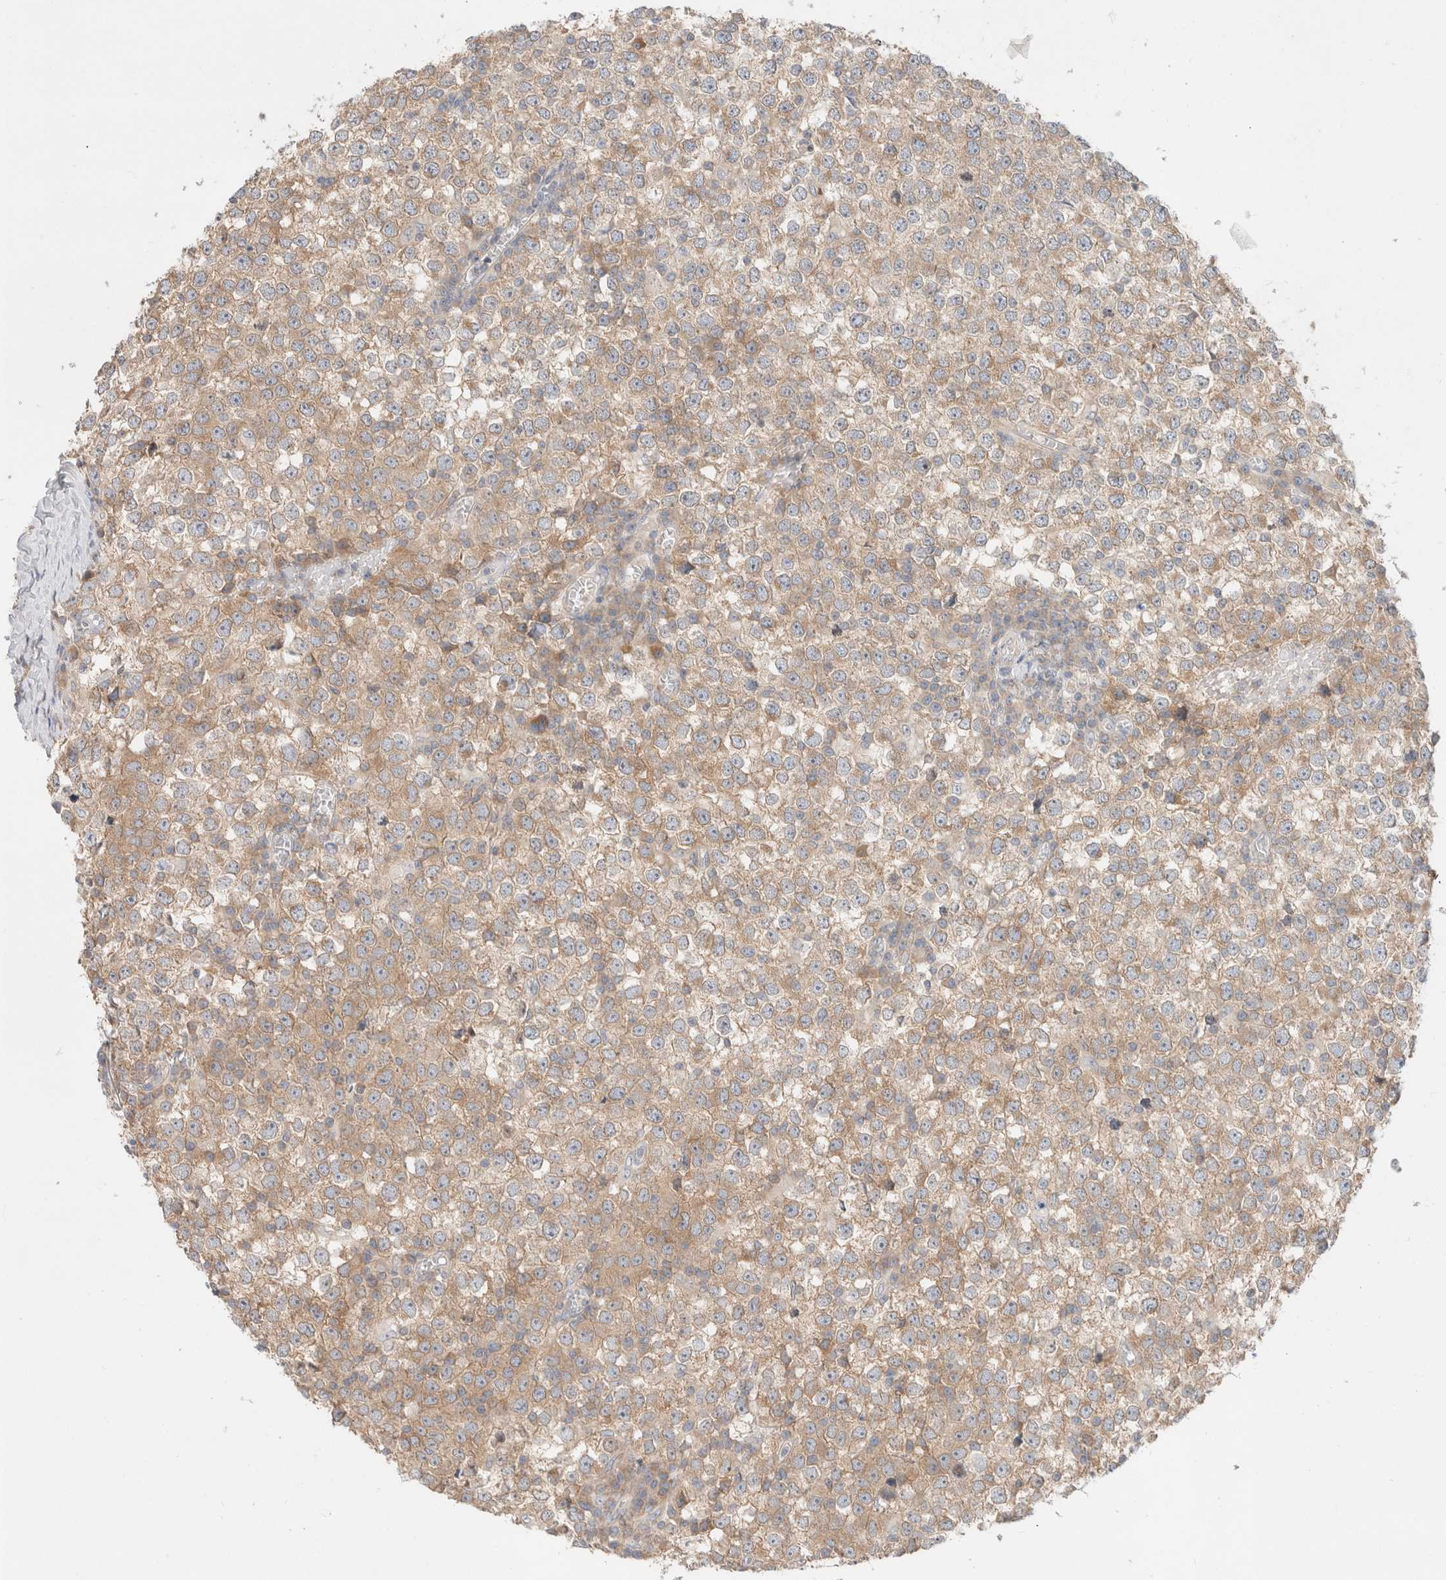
{"staining": {"intensity": "weak", "quantity": ">75%", "location": "cytoplasmic/membranous"}, "tissue": "testis cancer", "cell_type": "Tumor cells", "image_type": "cancer", "snomed": [{"axis": "morphology", "description": "Seminoma, NOS"}, {"axis": "topography", "description": "Testis"}], "caption": "IHC micrograph of neoplastic tissue: human testis cancer stained using IHC displays low levels of weak protein expression localized specifically in the cytoplasmic/membranous of tumor cells, appearing as a cytoplasmic/membranous brown color.", "gene": "MARK3", "patient": {"sex": "male", "age": 65}}